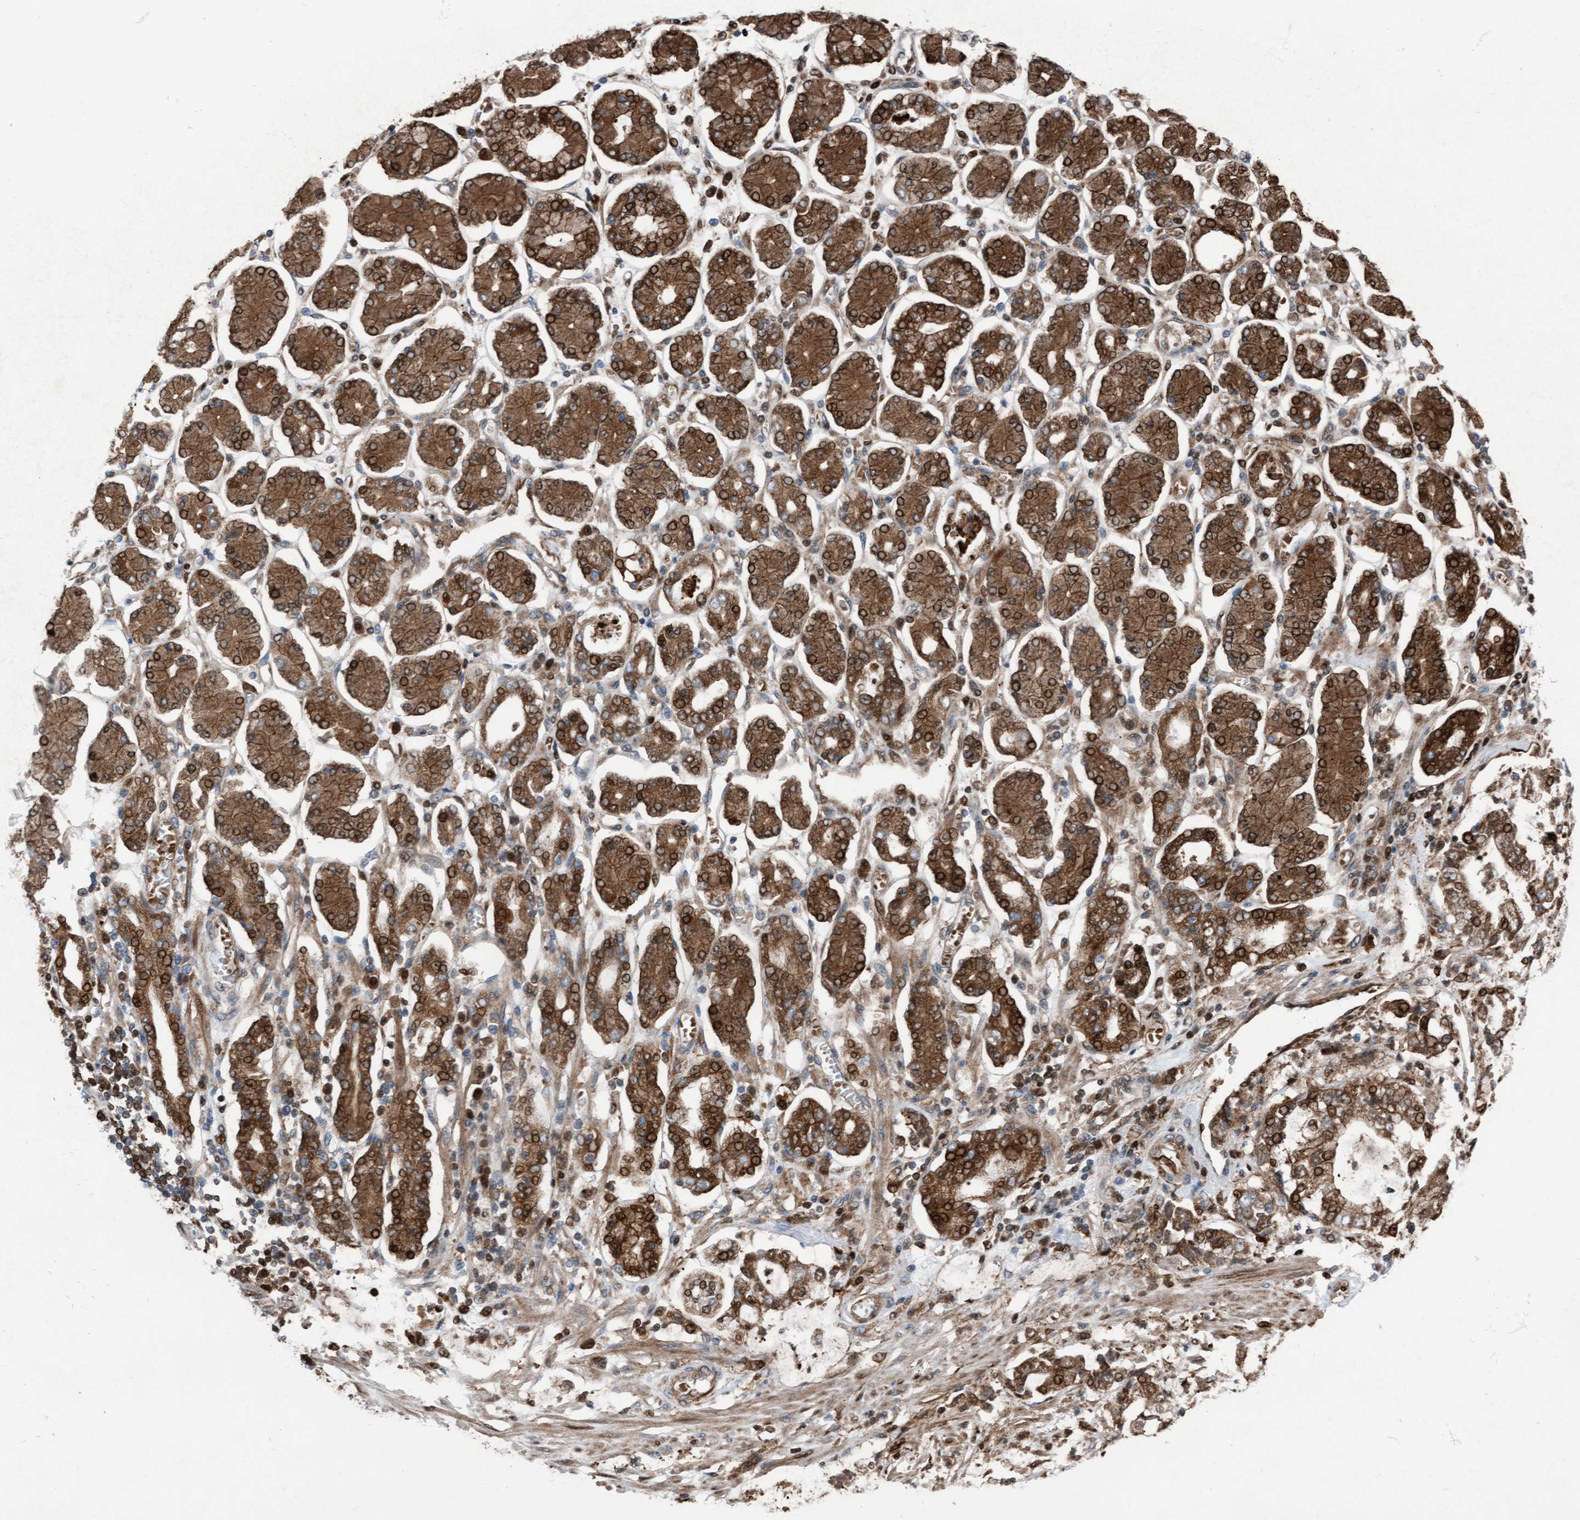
{"staining": {"intensity": "strong", "quantity": ">75%", "location": "cytoplasmic/membranous,nuclear"}, "tissue": "stomach cancer", "cell_type": "Tumor cells", "image_type": "cancer", "snomed": [{"axis": "morphology", "description": "Adenocarcinoma, NOS"}, {"axis": "topography", "description": "Stomach"}], "caption": "Human adenocarcinoma (stomach) stained with a protein marker demonstrates strong staining in tumor cells.", "gene": "KLHL26", "patient": {"sex": "male", "age": 76}}